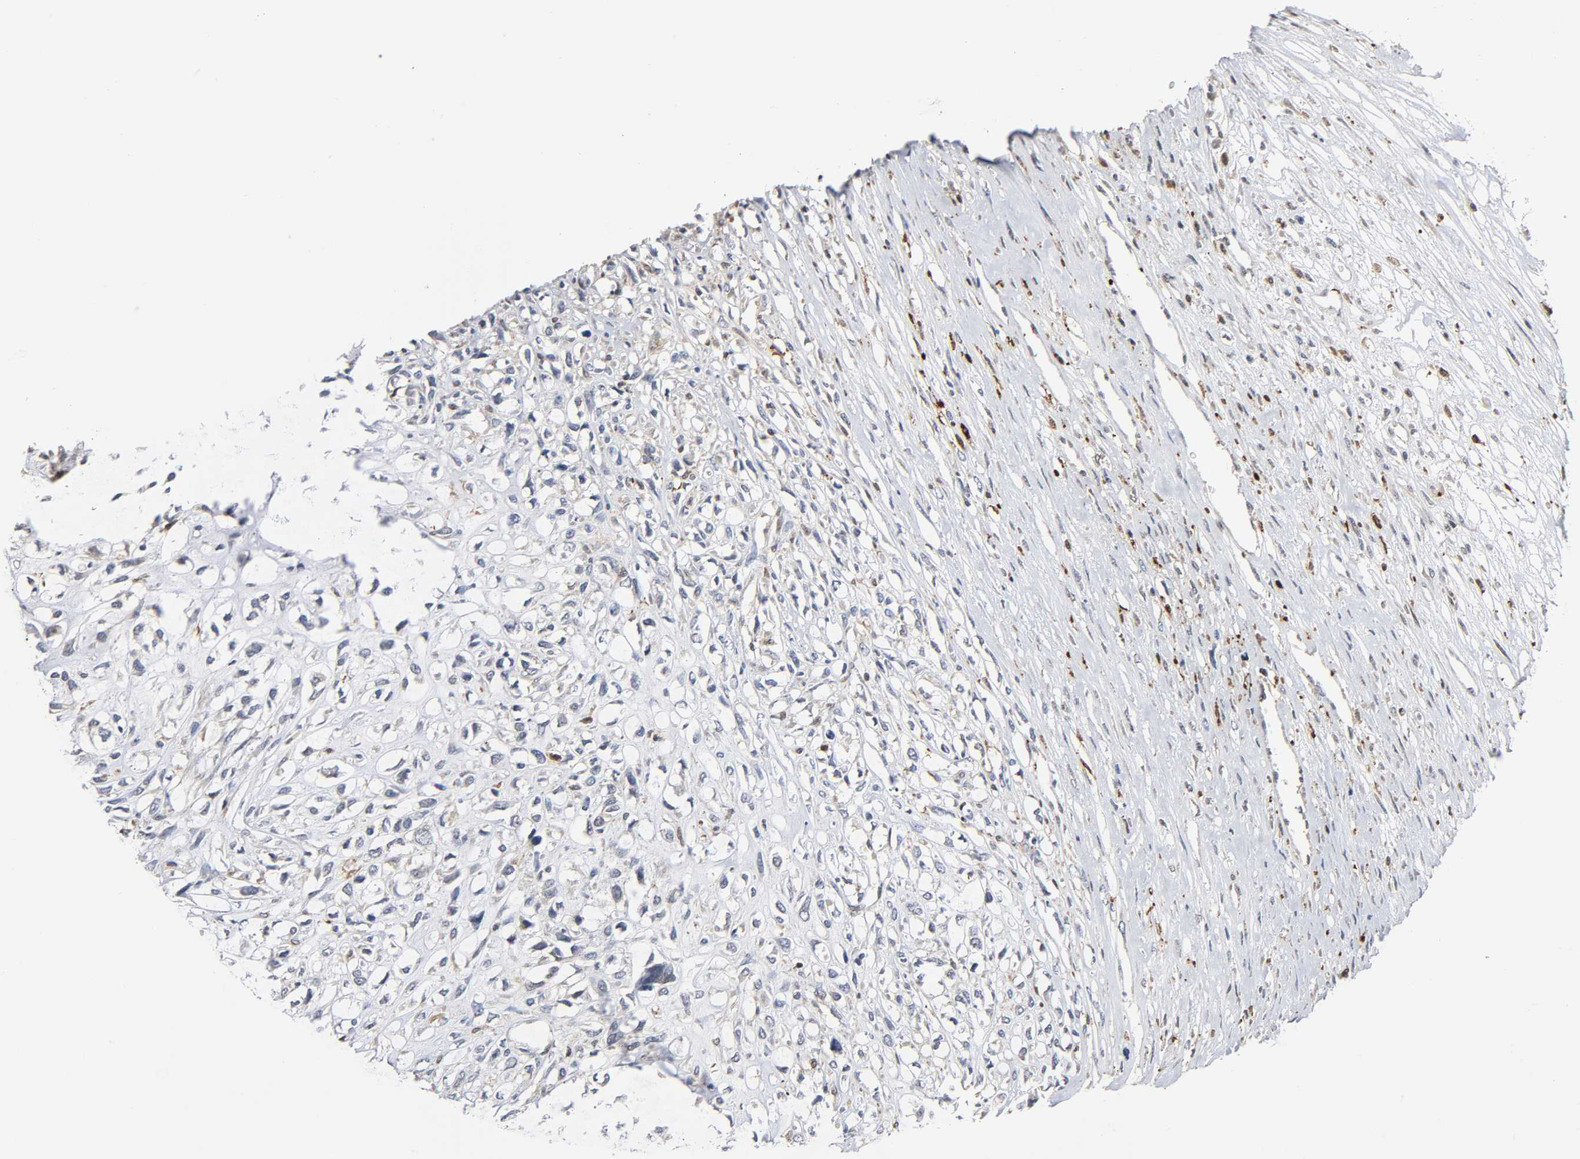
{"staining": {"intensity": "negative", "quantity": "none", "location": "none"}, "tissue": "head and neck cancer", "cell_type": "Tumor cells", "image_type": "cancer", "snomed": [{"axis": "morphology", "description": "Necrosis, NOS"}, {"axis": "morphology", "description": "Neoplasm, malignant, NOS"}, {"axis": "topography", "description": "Salivary gland"}, {"axis": "topography", "description": "Head-Neck"}], "caption": "There is no significant staining in tumor cells of head and neck cancer (malignant neoplasm).", "gene": "KAT2B", "patient": {"sex": "male", "age": 43}}